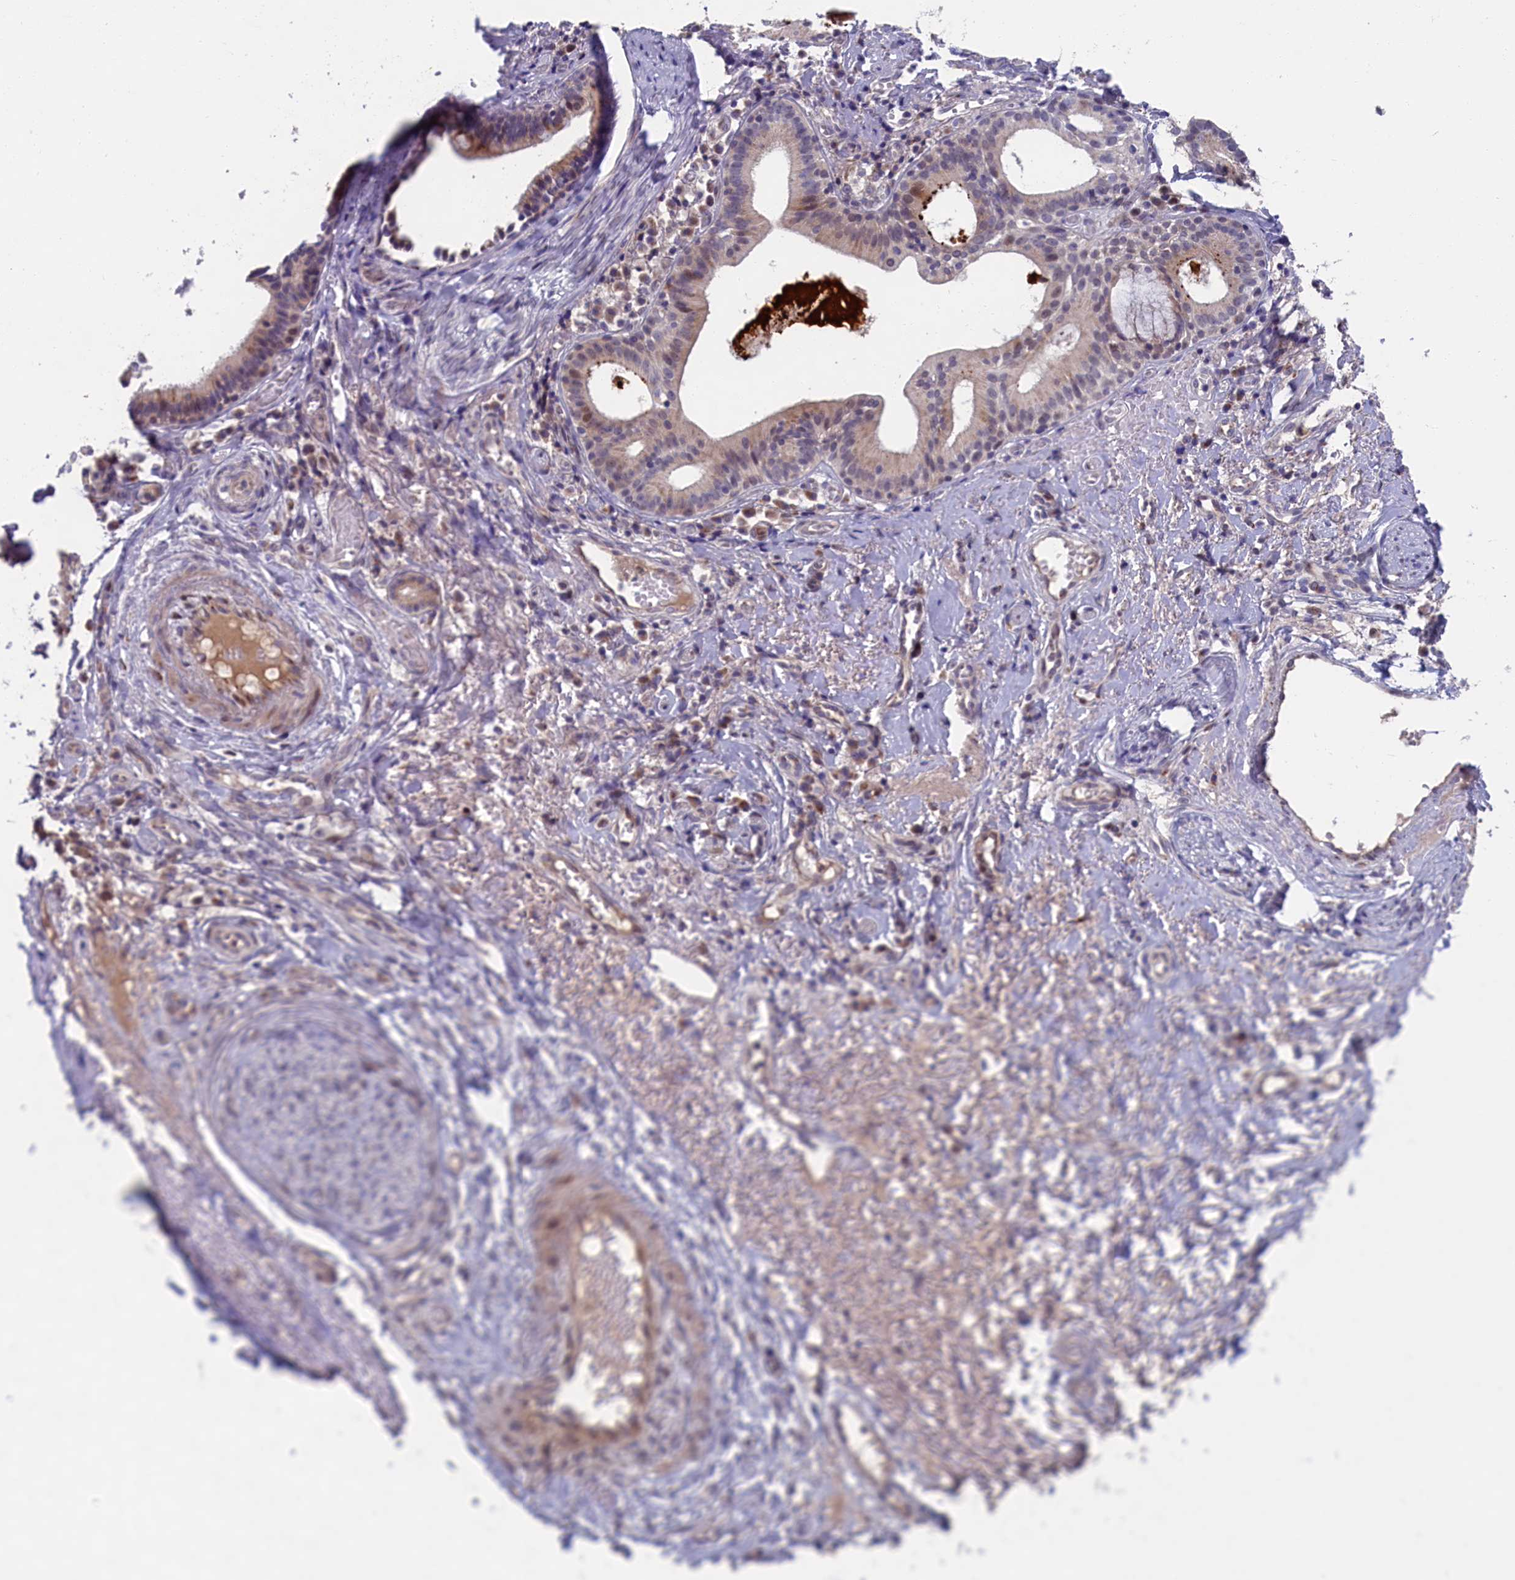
{"staining": {"intensity": "moderate", "quantity": "25%-75%", "location": "nuclear"}, "tissue": "adipose tissue", "cell_type": "Adipocytes", "image_type": "normal", "snomed": [{"axis": "morphology", "description": "Normal tissue, NOS"}, {"axis": "morphology", "description": "Basal cell carcinoma"}, {"axis": "topography", "description": "Cartilage tissue"}, {"axis": "topography", "description": "Nasopharynx"}, {"axis": "topography", "description": "Oral tissue"}], "caption": "Adipose tissue stained with DAB (3,3'-diaminobenzidine) immunohistochemistry (IHC) exhibits medium levels of moderate nuclear expression in approximately 25%-75% of adipocytes.", "gene": "LIG1", "patient": {"sex": "female", "age": 77}}